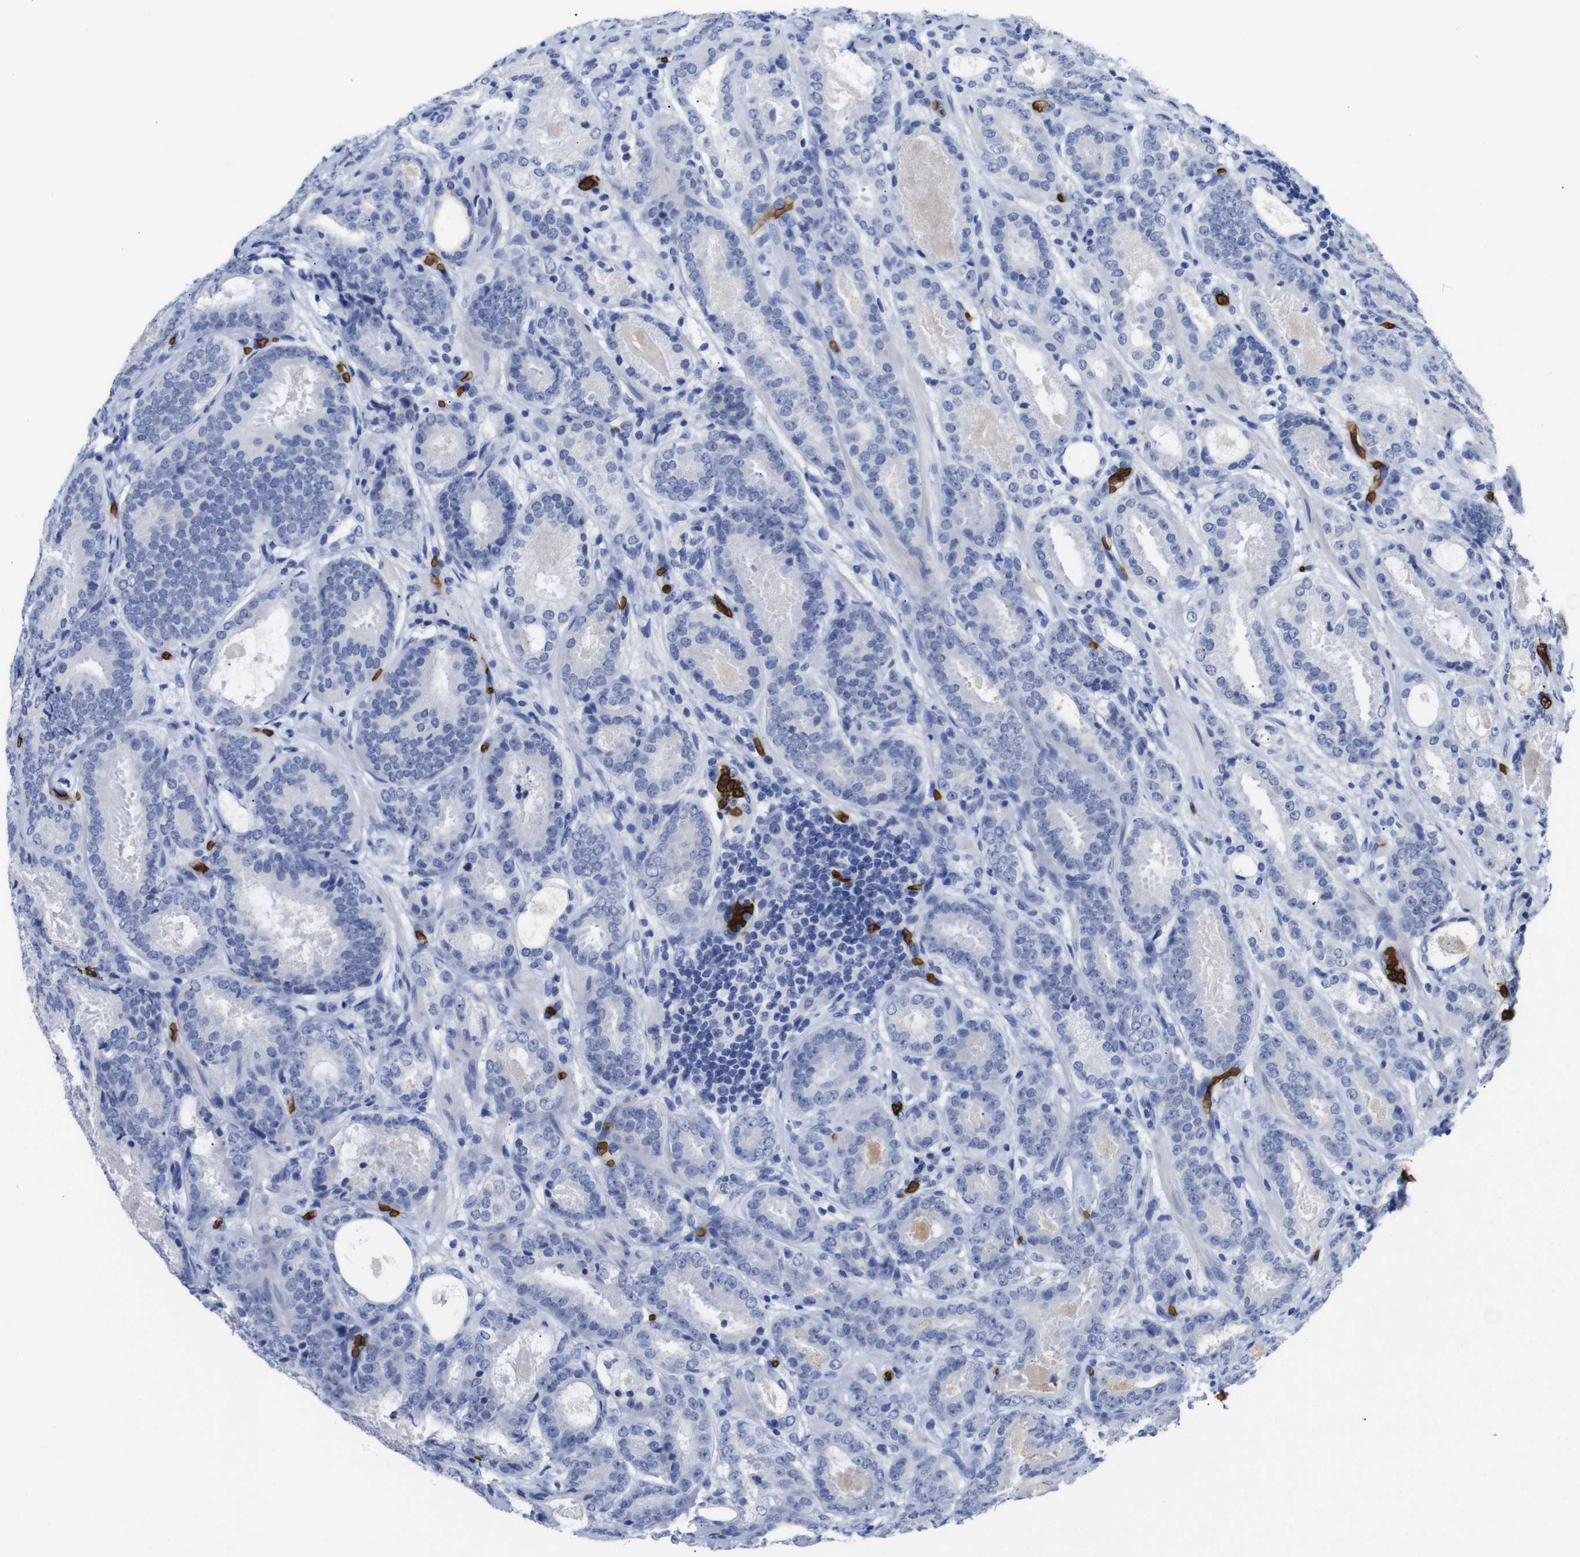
{"staining": {"intensity": "negative", "quantity": "none", "location": "none"}, "tissue": "prostate cancer", "cell_type": "Tumor cells", "image_type": "cancer", "snomed": [{"axis": "morphology", "description": "Adenocarcinoma, Low grade"}, {"axis": "topography", "description": "Prostate"}], "caption": "DAB (3,3'-diaminobenzidine) immunohistochemical staining of human prostate adenocarcinoma (low-grade) exhibits no significant positivity in tumor cells.", "gene": "S1PR2", "patient": {"sex": "male", "age": 69}}